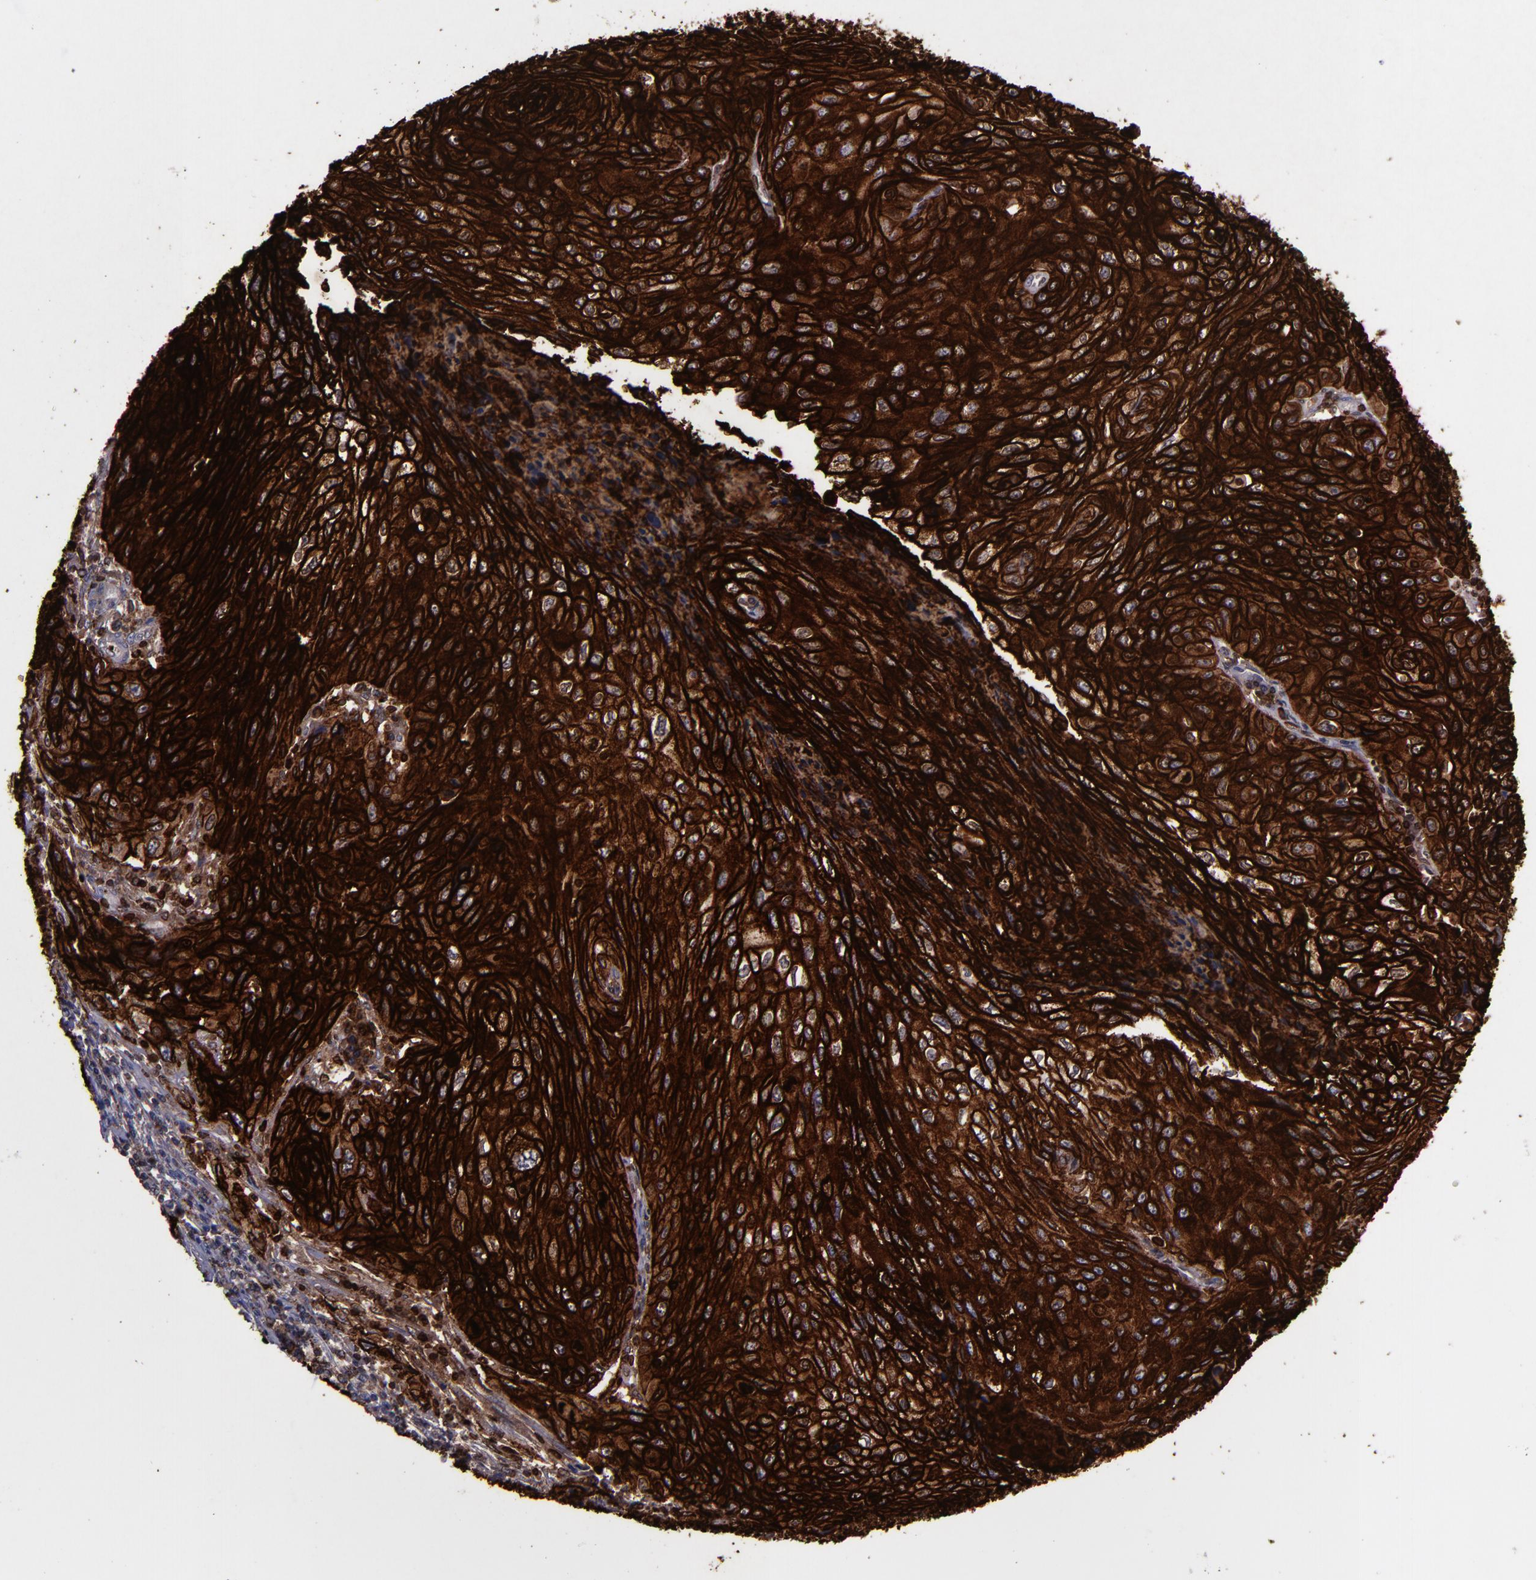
{"staining": {"intensity": "strong", "quantity": ">75%", "location": "cytoplasmic/membranous"}, "tissue": "cervical cancer", "cell_type": "Tumor cells", "image_type": "cancer", "snomed": [{"axis": "morphology", "description": "Squamous cell carcinoma, NOS"}, {"axis": "topography", "description": "Cervix"}], "caption": "Immunohistochemistry histopathology image of neoplastic tissue: cervical cancer (squamous cell carcinoma) stained using IHC shows high levels of strong protein expression localized specifically in the cytoplasmic/membranous of tumor cells, appearing as a cytoplasmic/membranous brown color.", "gene": "MFGE8", "patient": {"sex": "female", "age": 32}}